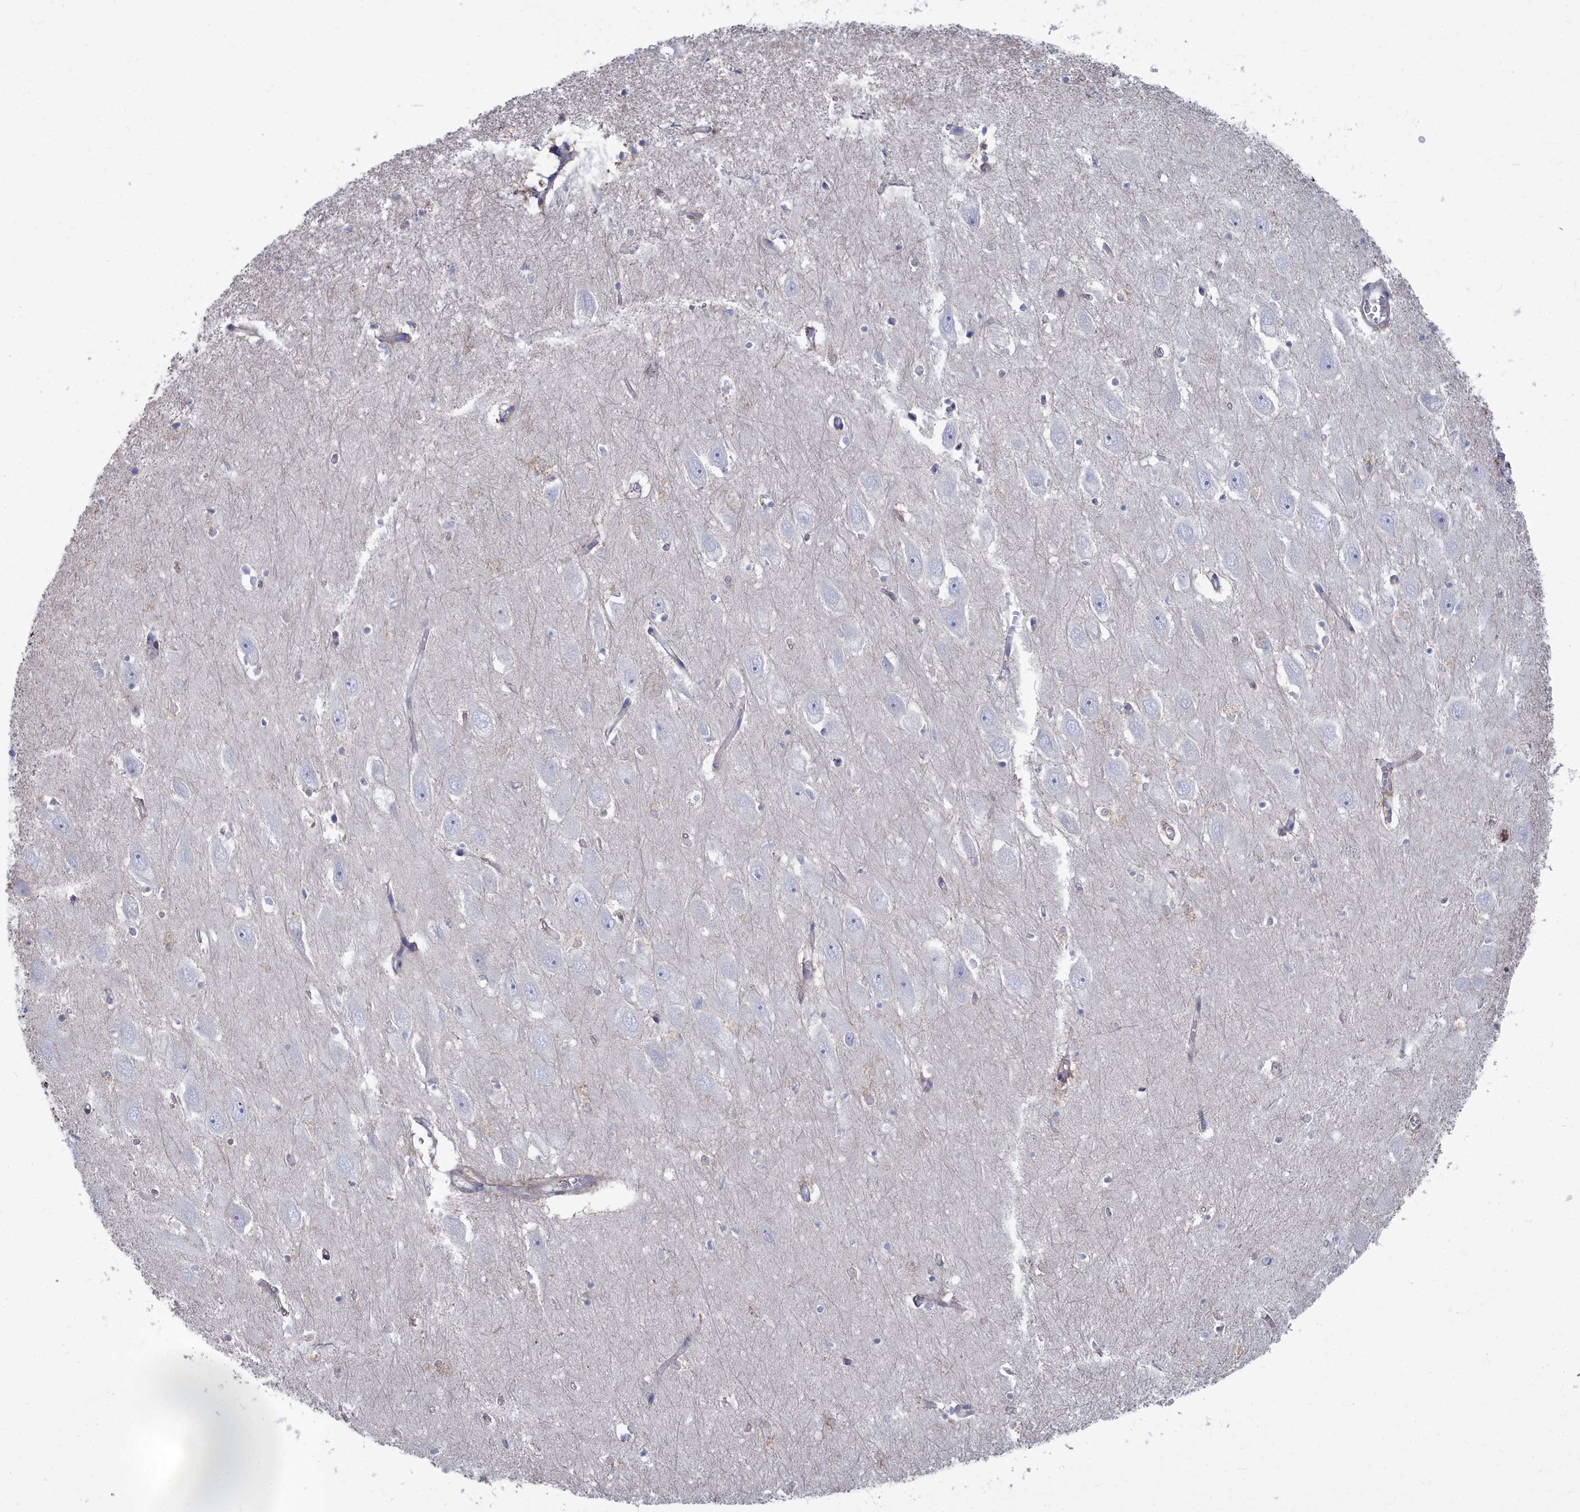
{"staining": {"intensity": "negative", "quantity": "none", "location": "none"}, "tissue": "hippocampus", "cell_type": "Glial cells", "image_type": "normal", "snomed": [{"axis": "morphology", "description": "Normal tissue, NOS"}, {"axis": "topography", "description": "Hippocampus"}], "caption": "DAB (3,3'-diaminobenzidine) immunohistochemical staining of normal human hippocampus reveals no significant positivity in glial cells. (DAB immunohistochemistry (IHC) visualized using brightfield microscopy, high magnification).", "gene": "SHISAL2A", "patient": {"sex": "female", "age": 64}}